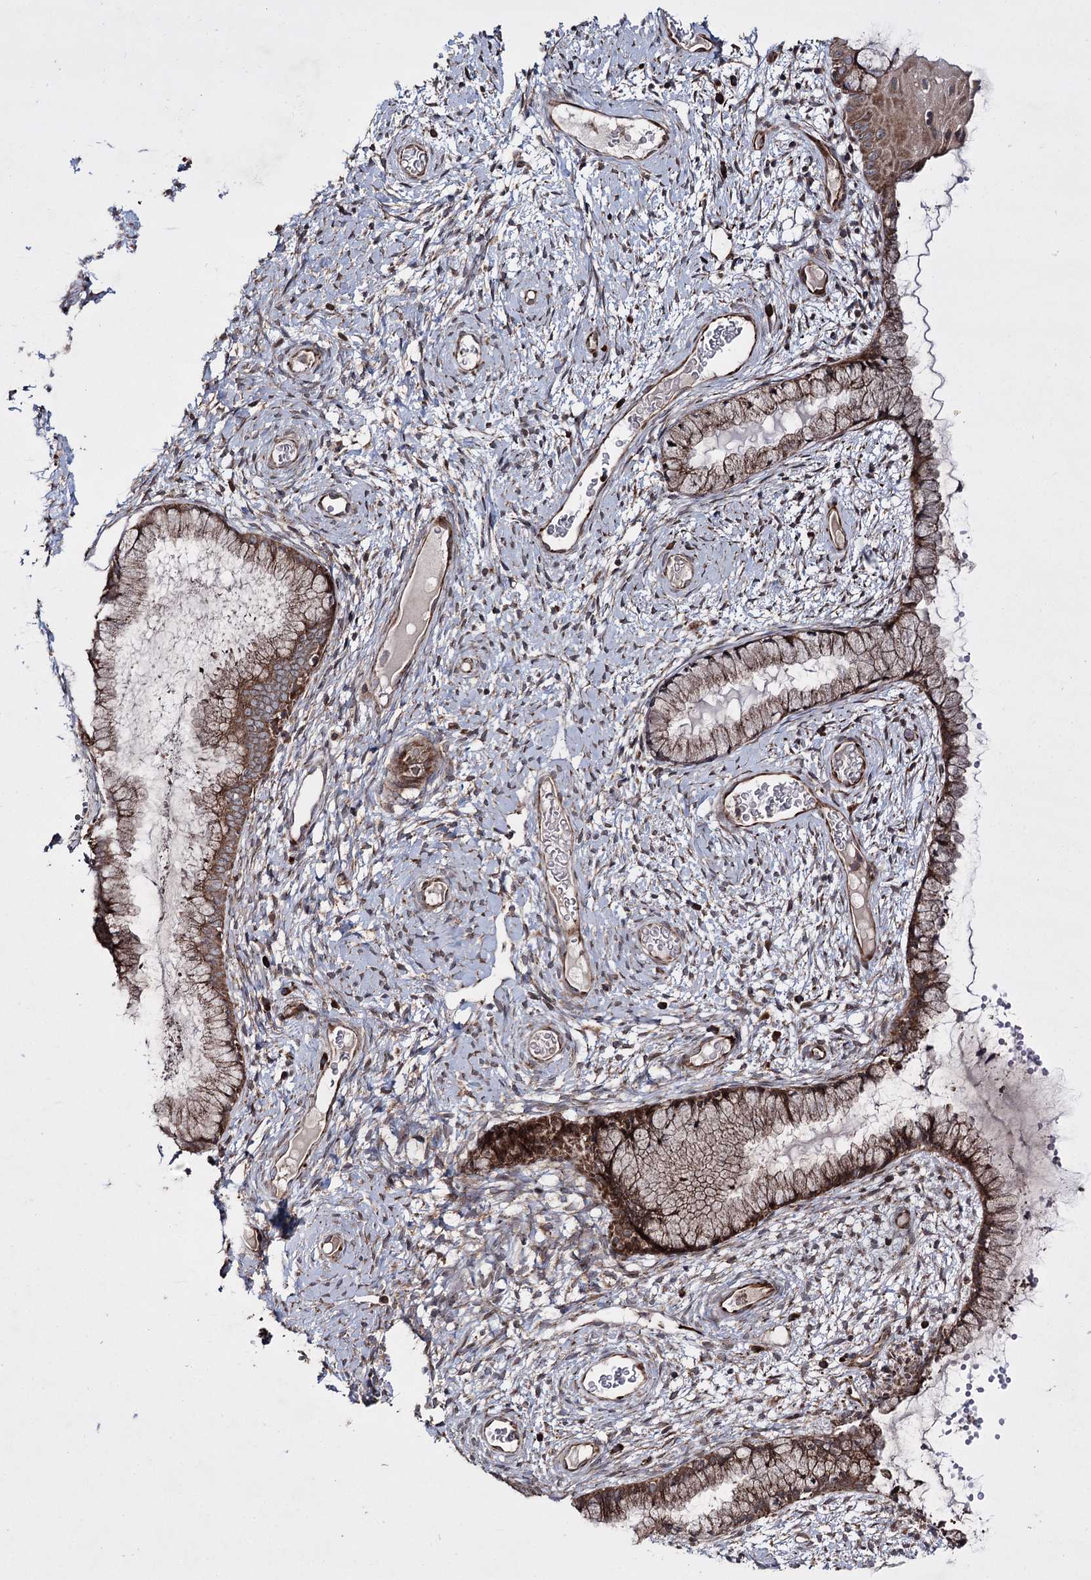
{"staining": {"intensity": "moderate", "quantity": ">75%", "location": "cytoplasmic/membranous"}, "tissue": "cervix", "cell_type": "Glandular cells", "image_type": "normal", "snomed": [{"axis": "morphology", "description": "Normal tissue, NOS"}, {"axis": "topography", "description": "Cervix"}], "caption": "Brown immunohistochemical staining in benign cervix displays moderate cytoplasmic/membranous expression in about >75% of glandular cells.", "gene": "HECTD2", "patient": {"sex": "female", "age": 42}}